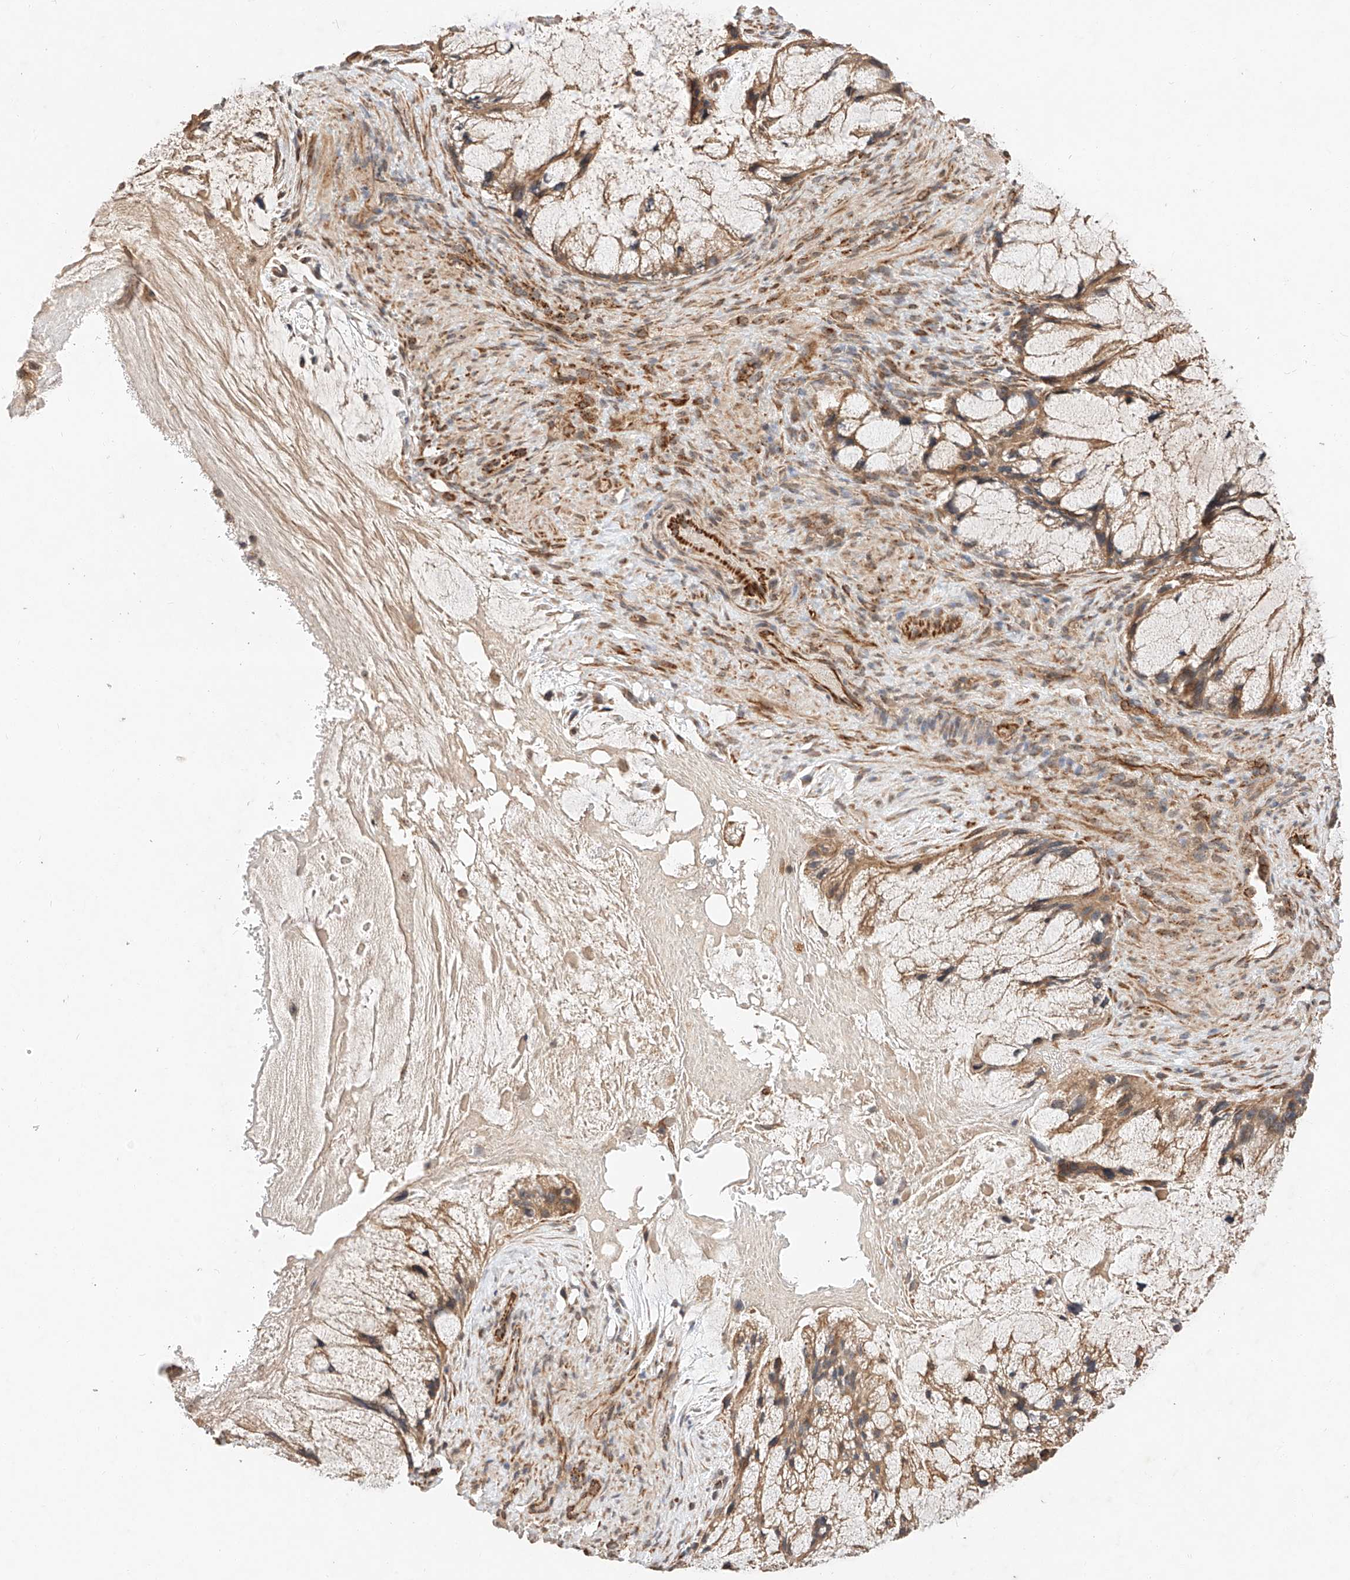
{"staining": {"intensity": "moderate", "quantity": ">75%", "location": "cytoplasmic/membranous"}, "tissue": "ovarian cancer", "cell_type": "Tumor cells", "image_type": "cancer", "snomed": [{"axis": "morphology", "description": "Cystadenocarcinoma, mucinous, NOS"}, {"axis": "topography", "description": "Ovary"}], "caption": "Immunohistochemical staining of human mucinous cystadenocarcinoma (ovarian) demonstrates medium levels of moderate cytoplasmic/membranous staining in about >75% of tumor cells. (Stains: DAB (3,3'-diaminobenzidine) in brown, nuclei in blue, Microscopy: brightfield microscopy at high magnification).", "gene": "SUSD6", "patient": {"sex": "female", "age": 37}}